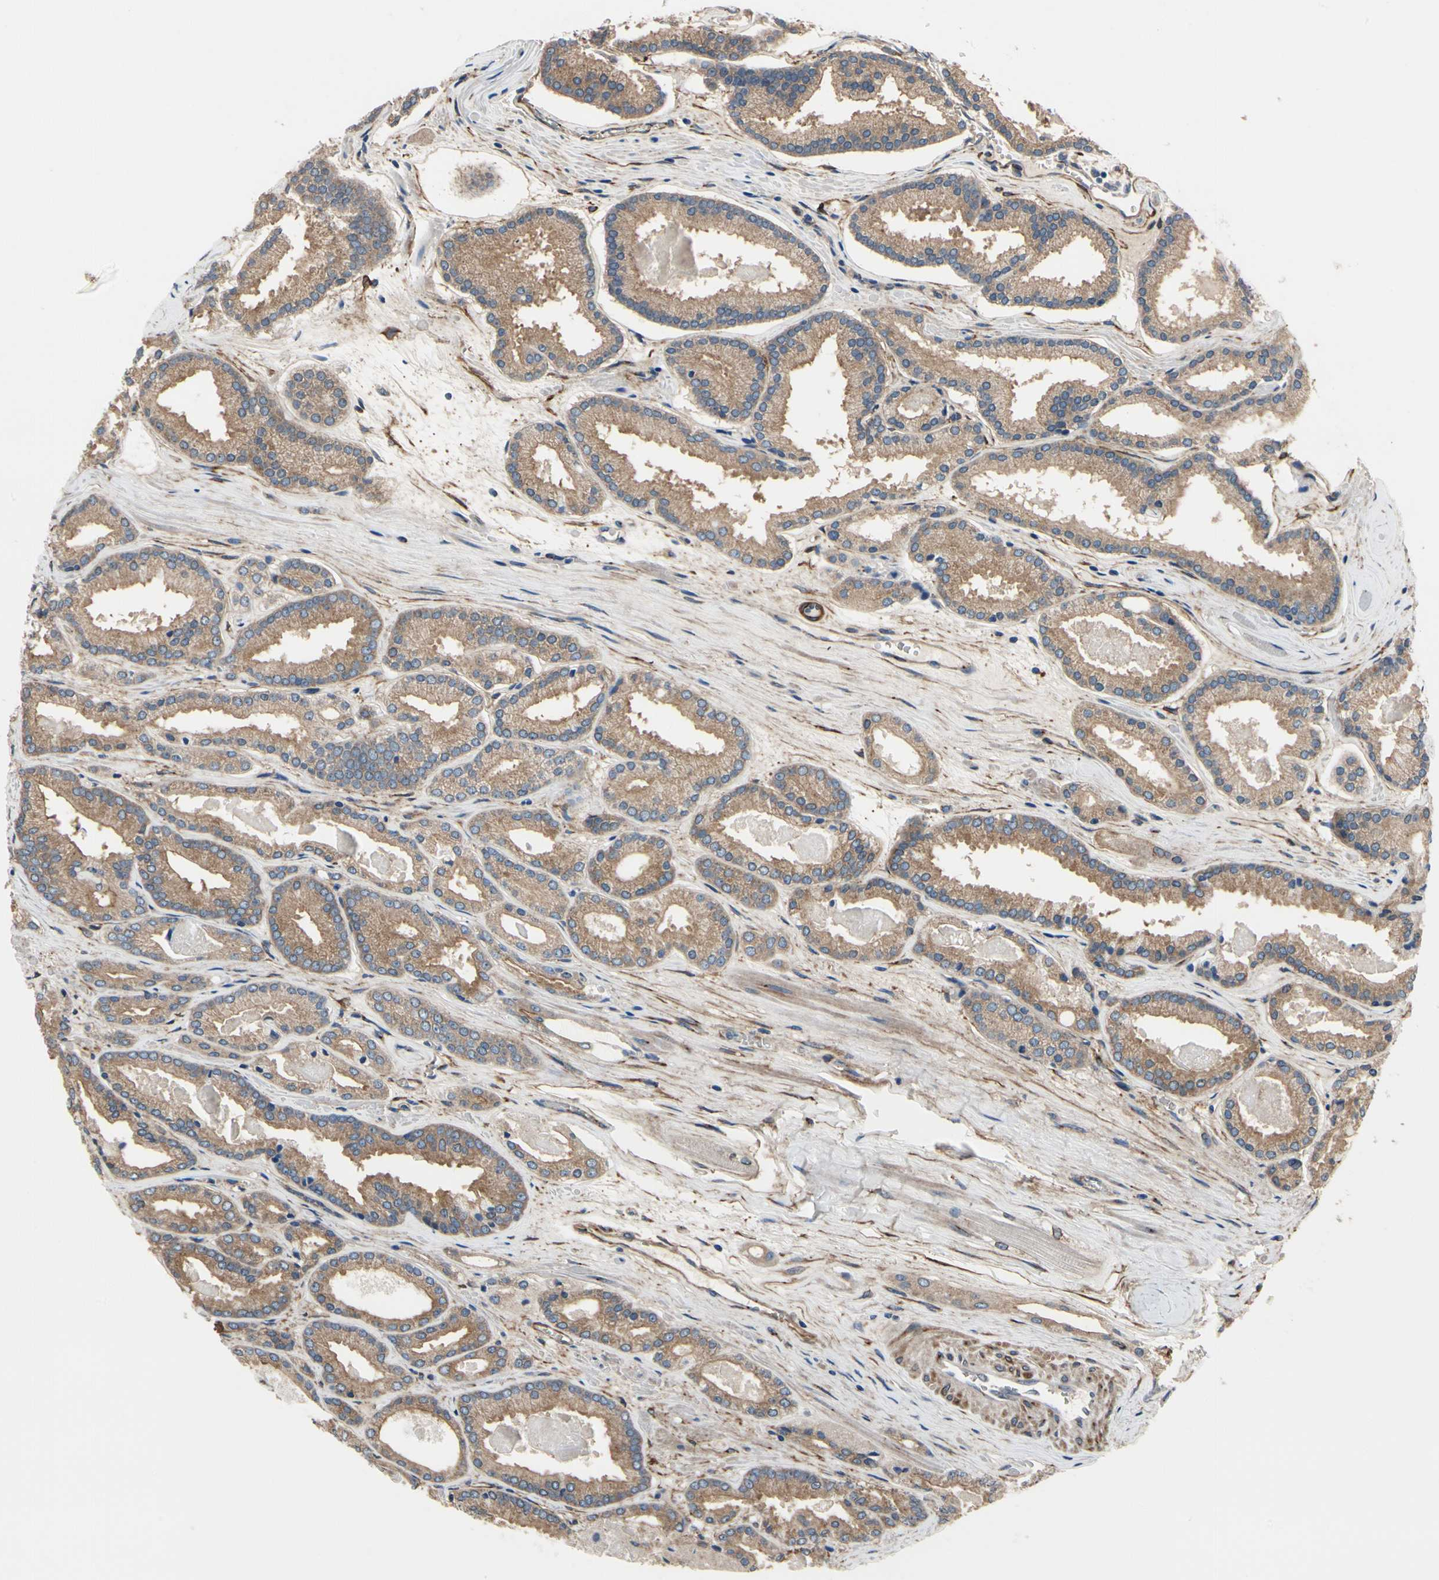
{"staining": {"intensity": "moderate", "quantity": ">75%", "location": "cytoplasmic/membranous"}, "tissue": "prostate cancer", "cell_type": "Tumor cells", "image_type": "cancer", "snomed": [{"axis": "morphology", "description": "Adenocarcinoma, Low grade"}, {"axis": "topography", "description": "Prostate"}], "caption": "A photomicrograph of human prostate adenocarcinoma (low-grade) stained for a protein shows moderate cytoplasmic/membranous brown staining in tumor cells.", "gene": "PRKAR2B", "patient": {"sex": "male", "age": 59}}